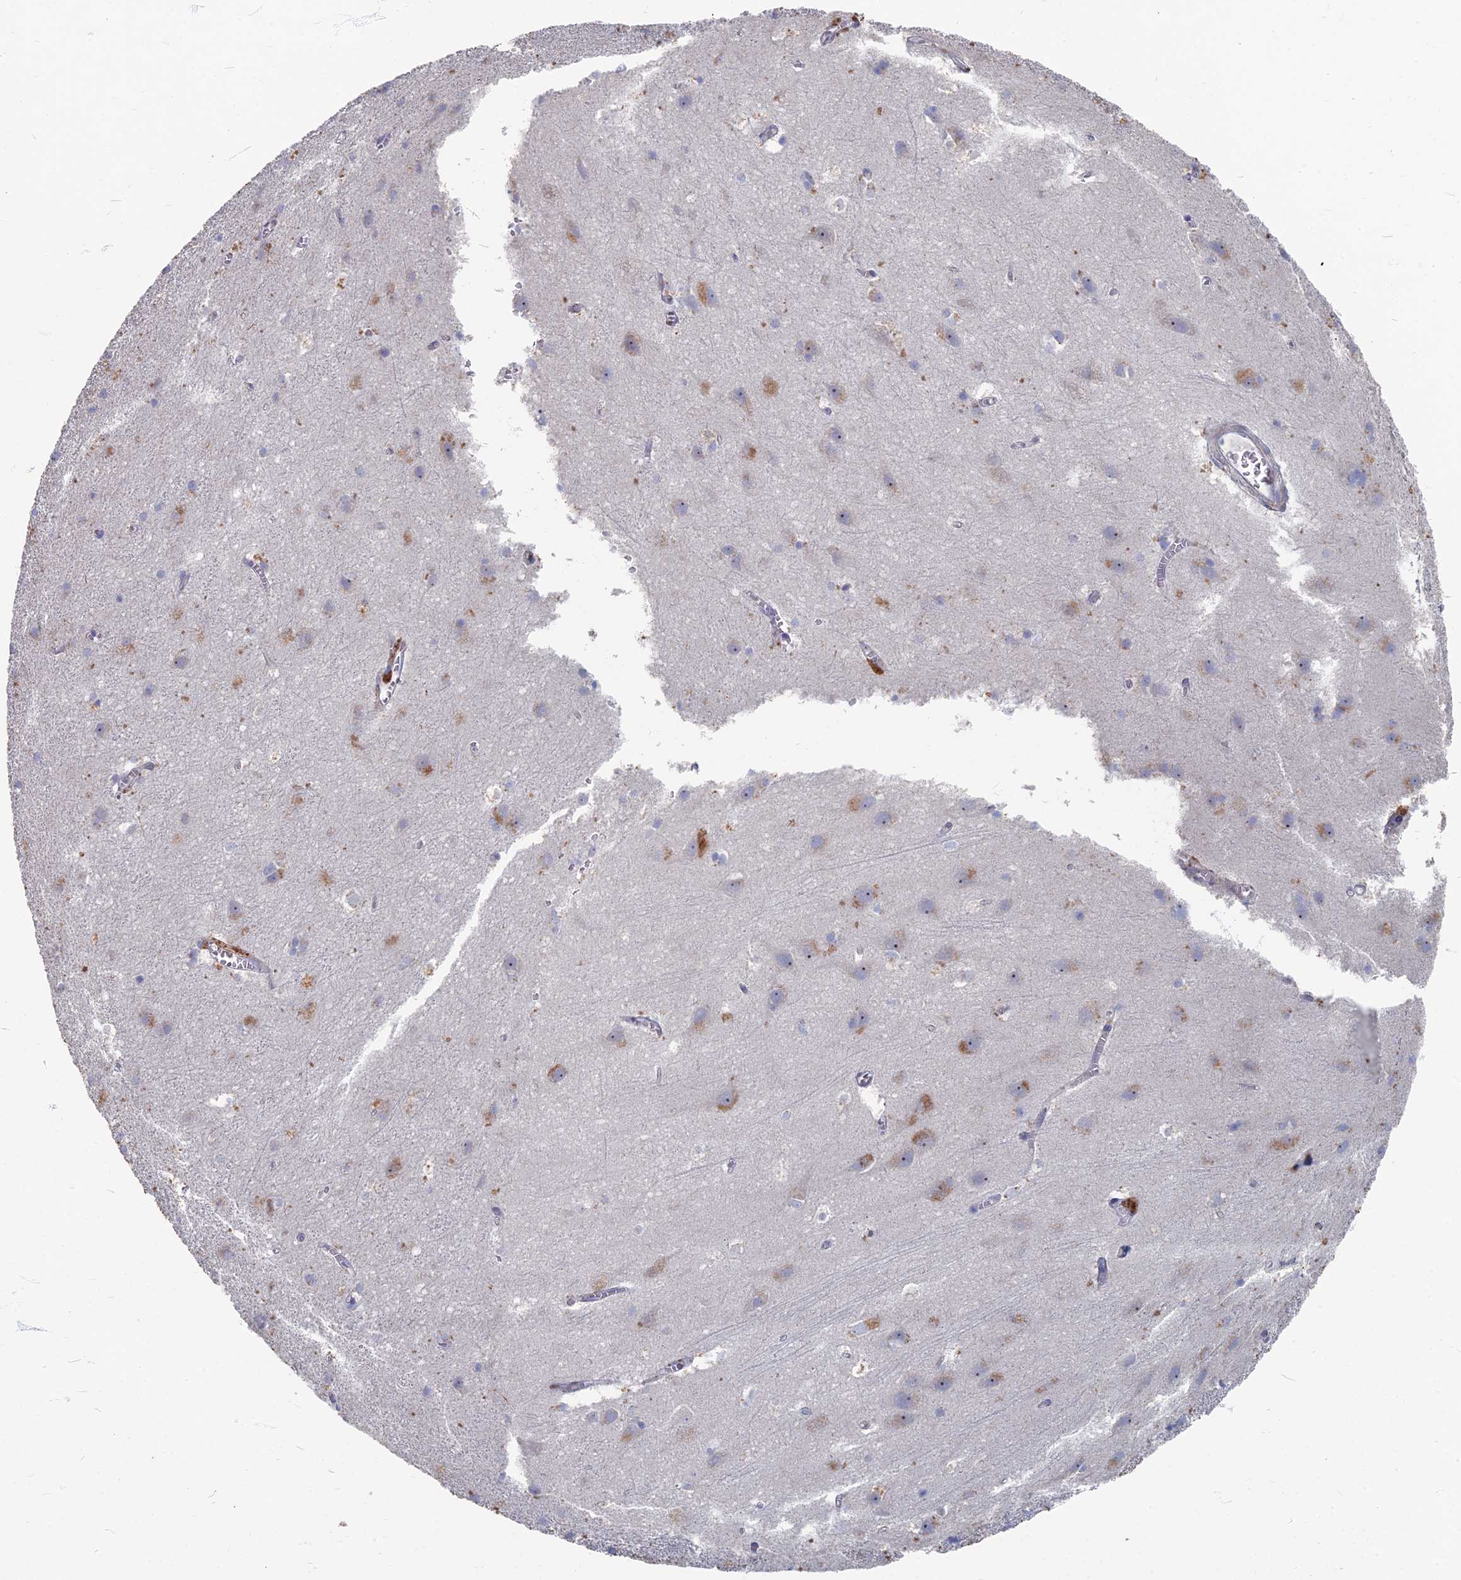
{"staining": {"intensity": "negative", "quantity": "none", "location": "none"}, "tissue": "cerebral cortex", "cell_type": "Endothelial cells", "image_type": "normal", "snomed": [{"axis": "morphology", "description": "Normal tissue, NOS"}, {"axis": "topography", "description": "Cerebral cortex"}], "caption": "A high-resolution photomicrograph shows immunohistochemistry (IHC) staining of unremarkable cerebral cortex, which displays no significant staining in endothelial cells.", "gene": "TMEM128", "patient": {"sex": "male", "age": 54}}